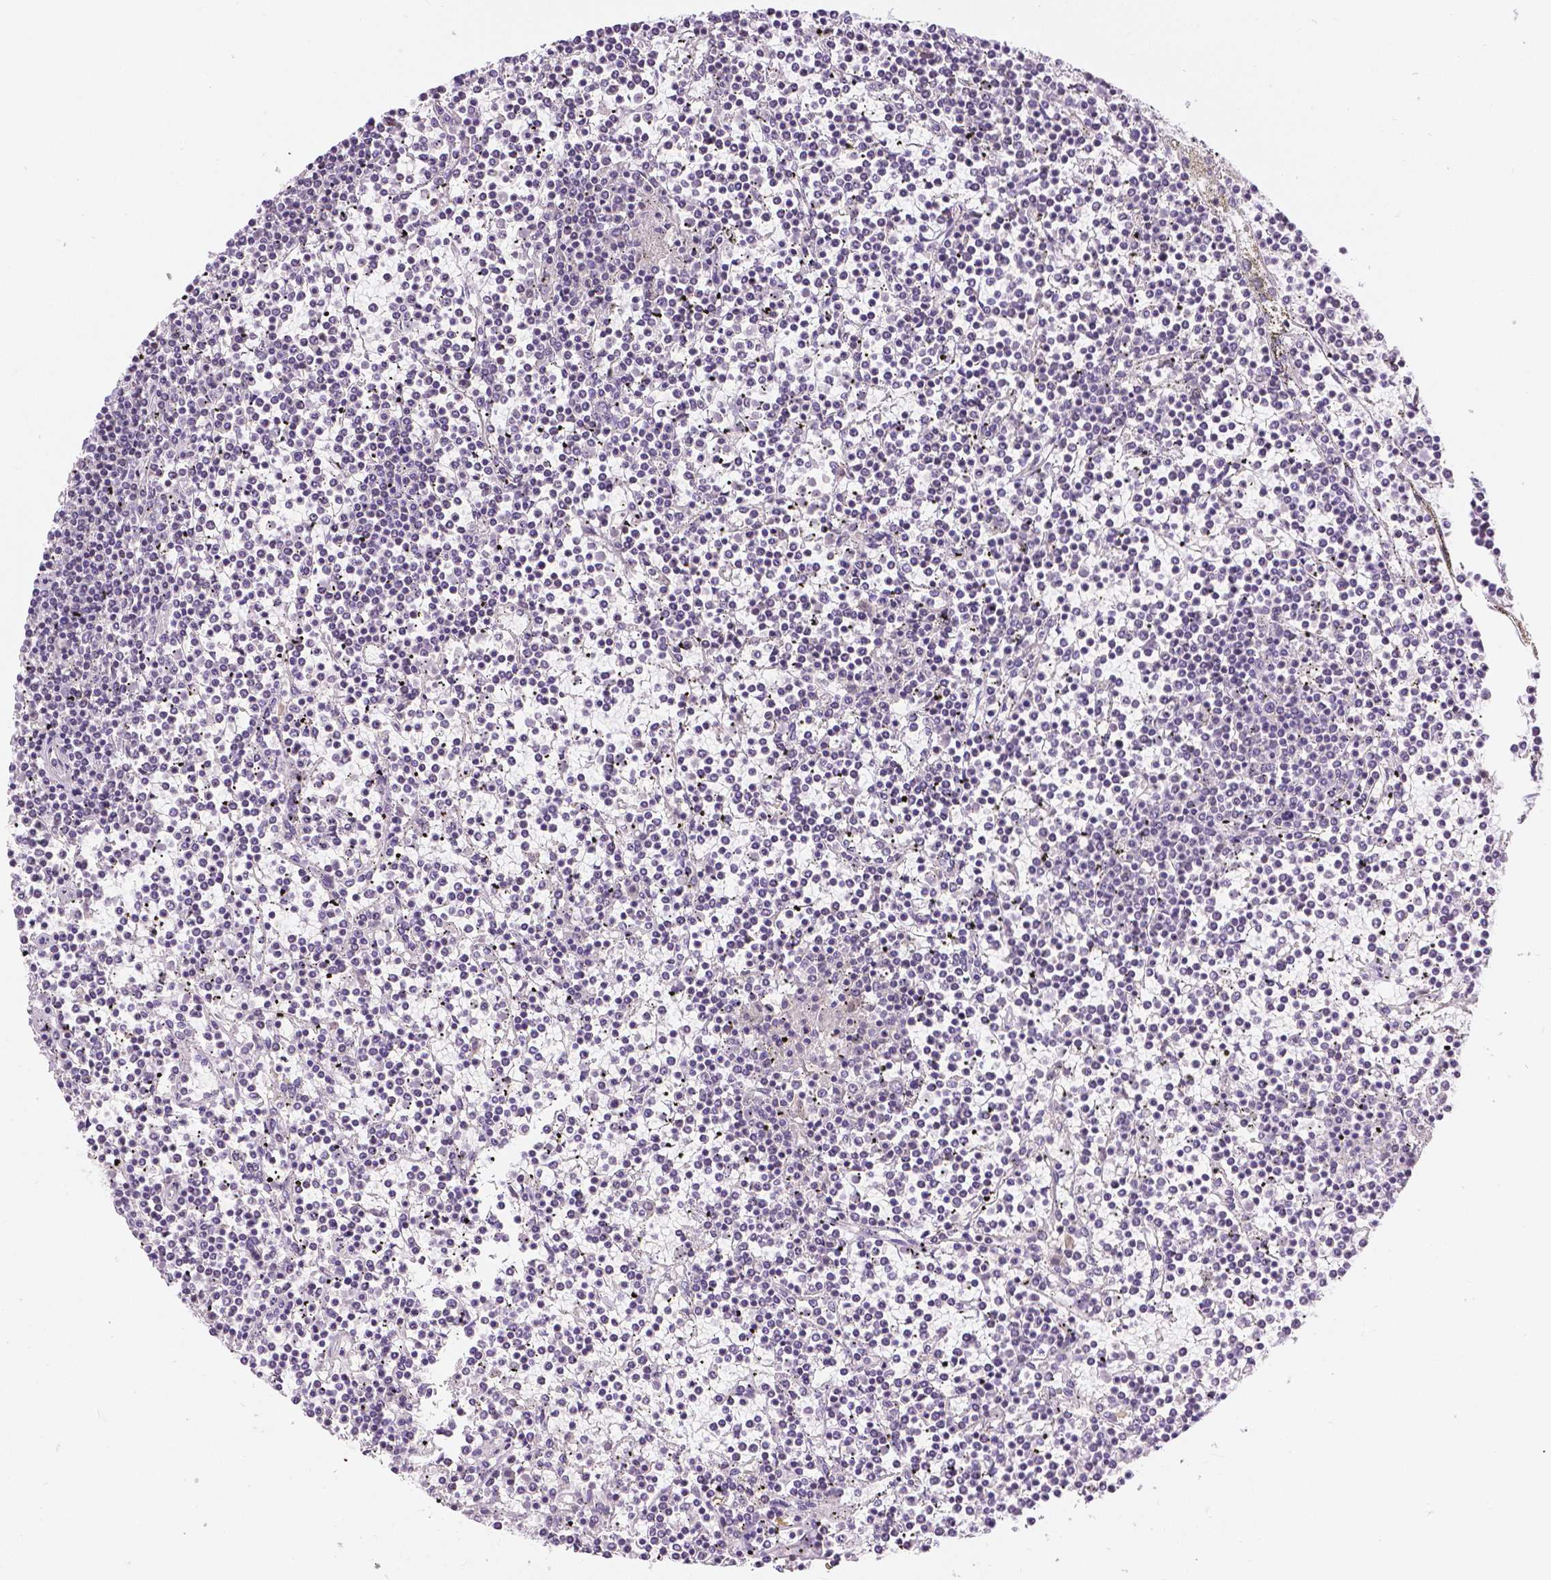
{"staining": {"intensity": "negative", "quantity": "none", "location": "none"}, "tissue": "lymphoma", "cell_type": "Tumor cells", "image_type": "cancer", "snomed": [{"axis": "morphology", "description": "Malignant lymphoma, non-Hodgkin's type, Low grade"}, {"axis": "topography", "description": "Spleen"}], "caption": "This image is of lymphoma stained with immunohistochemistry (IHC) to label a protein in brown with the nuclei are counter-stained blue. There is no expression in tumor cells. The staining is performed using DAB (3,3'-diaminobenzidine) brown chromogen with nuclei counter-stained in using hematoxylin.", "gene": "NHP2", "patient": {"sex": "female", "age": 19}}